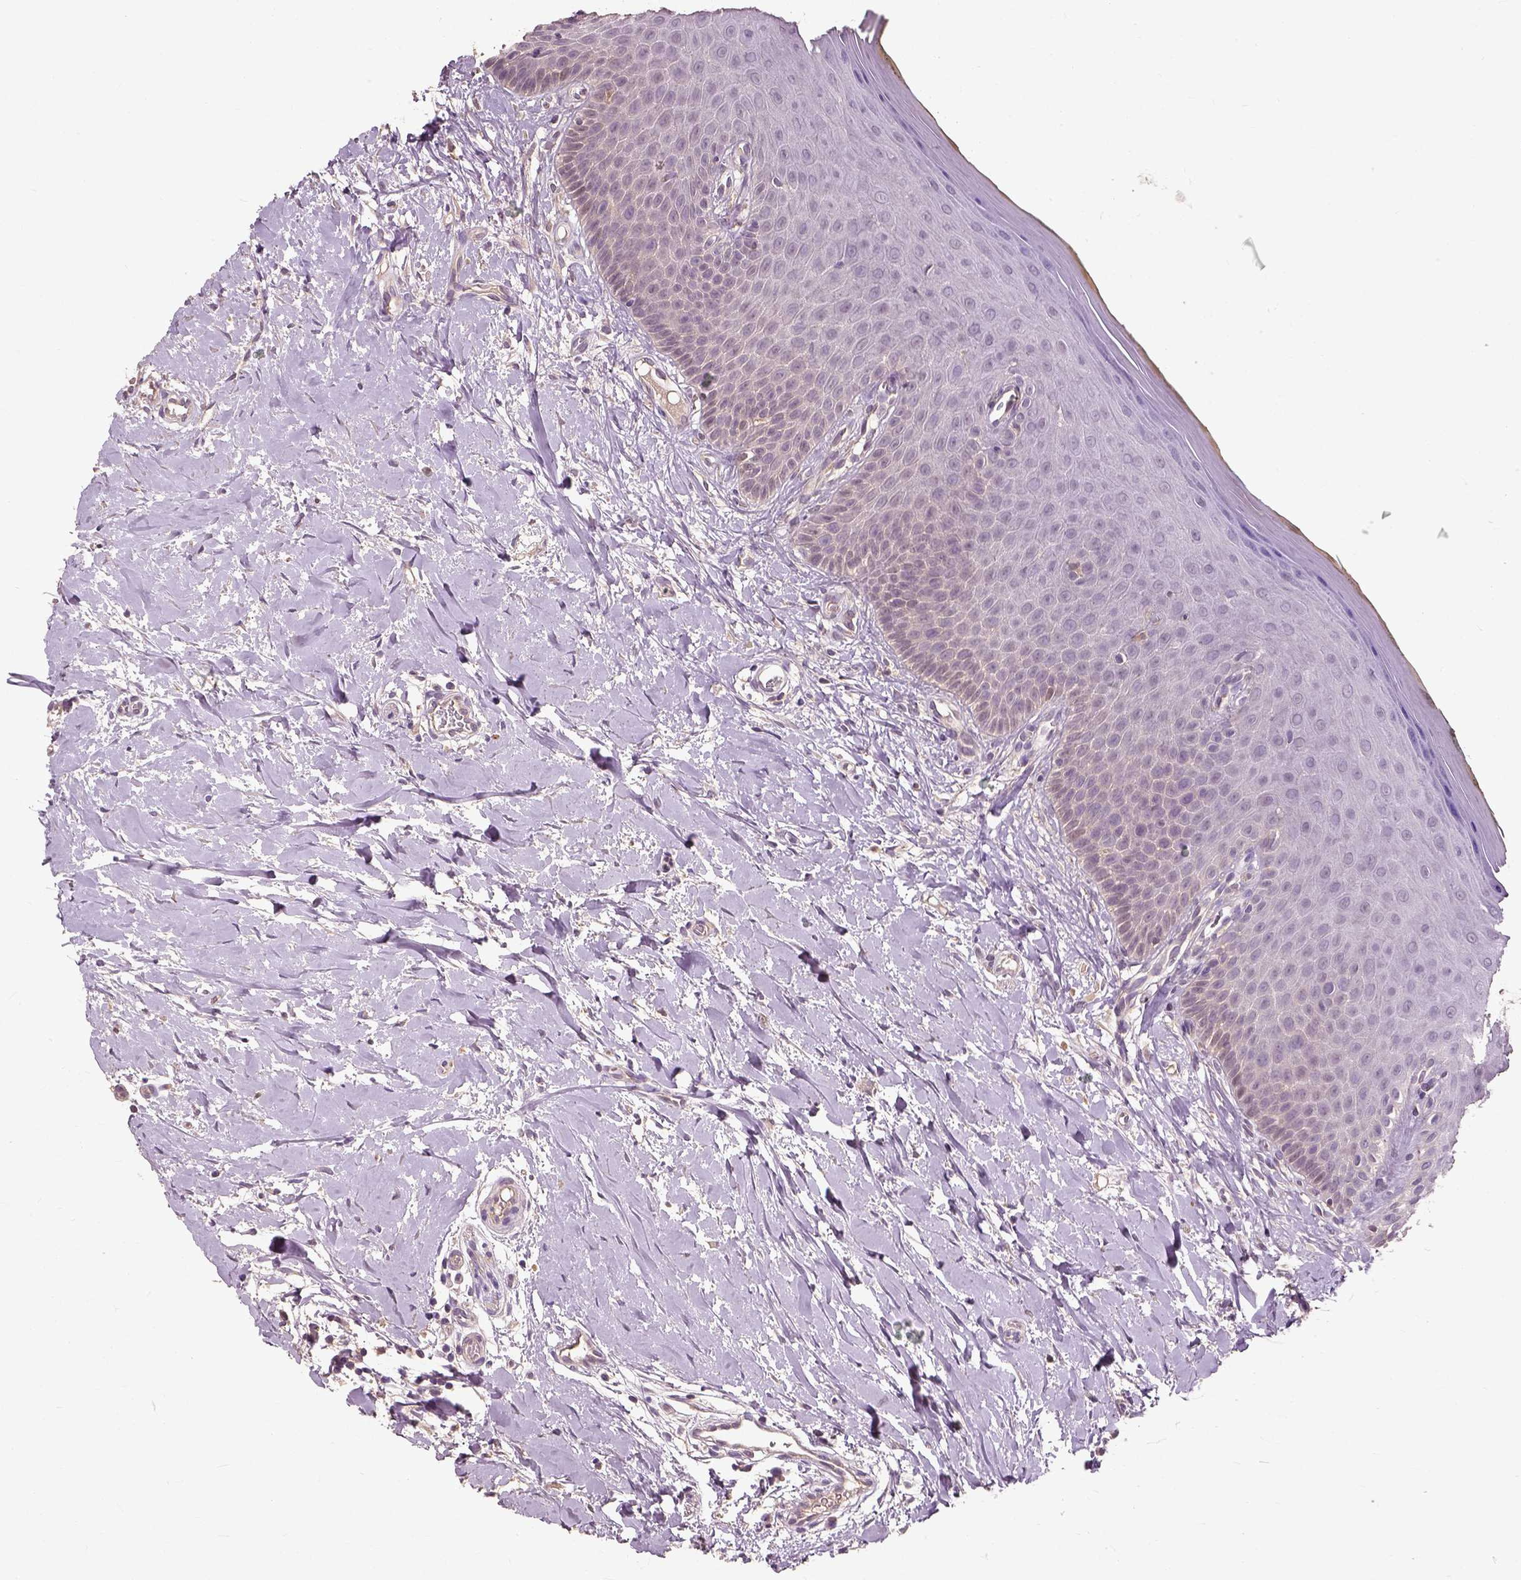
{"staining": {"intensity": "negative", "quantity": "none", "location": "none"}, "tissue": "oral mucosa", "cell_type": "Squamous epithelial cells", "image_type": "normal", "snomed": [{"axis": "morphology", "description": "Normal tissue, NOS"}, {"axis": "topography", "description": "Oral tissue"}], "caption": "Human oral mucosa stained for a protein using immunohistochemistry exhibits no positivity in squamous epithelial cells.", "gene": "PEA15", "patient": {"sex": "female", "age": 43}}